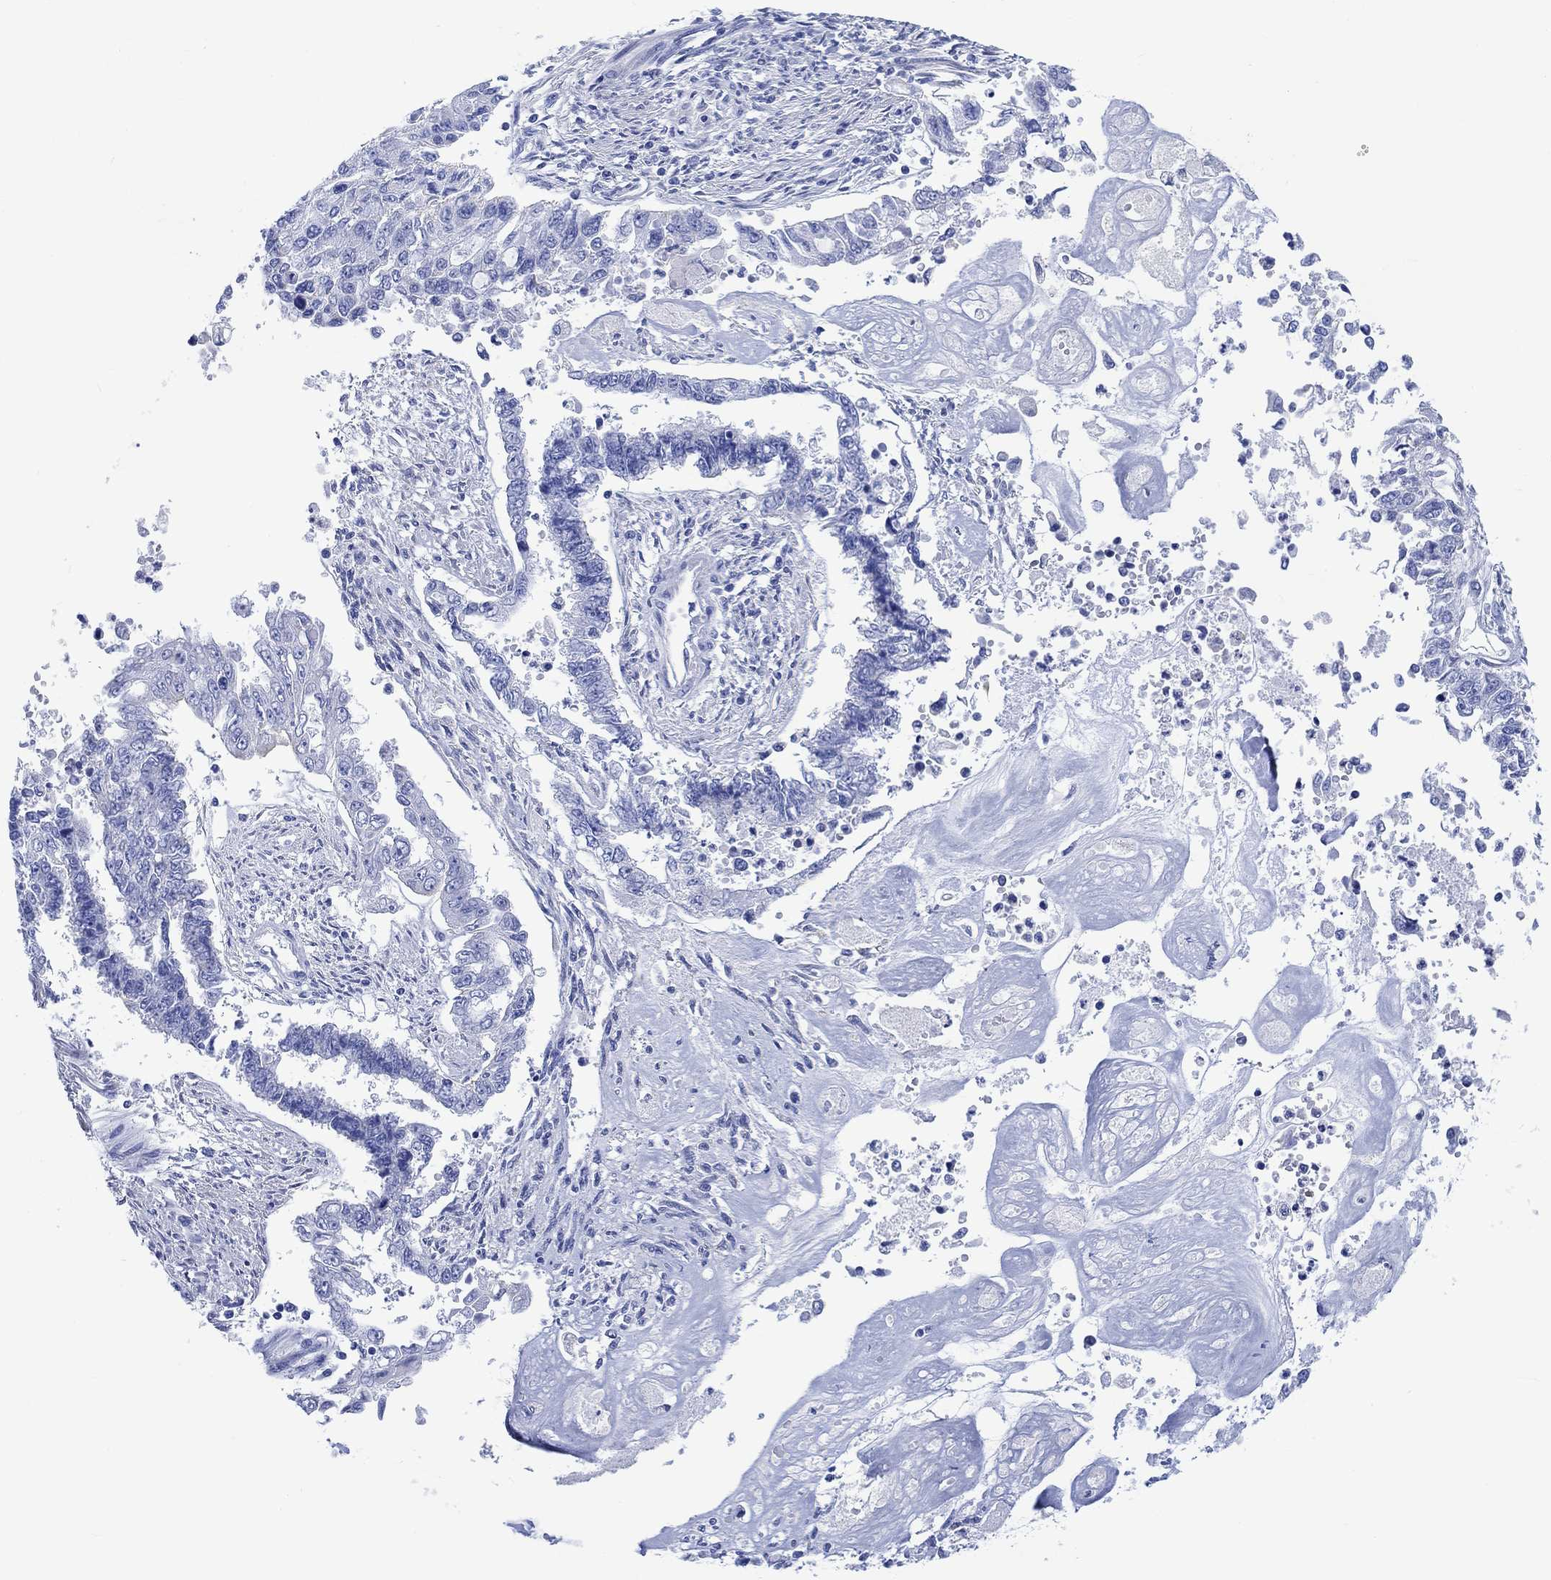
{"staining": {"intensity": "negative", "quantity": "none", "location": "none"}, "tissue": "endometrial cancer", "cell_type": "Tumor cells", "image_type": "cancer", "snomed": [{"axis": "morphology", "description": "Adenocarcinoma, NOS"}, {"axis": "topography", "description": "Uterus"}], "caption": "This image is of endometrial adenocarcinoma stained with immunohistochemistry to label a protein in brown with the nuclei are counter-stained blue. There is no staining in tumor cells. (Brightfield microscopy of DAB (3,3'-diaminobenzidine) IHC at high magnification).", "gene": "REEP6", "patient": {"sex": "female", "age": 59}}